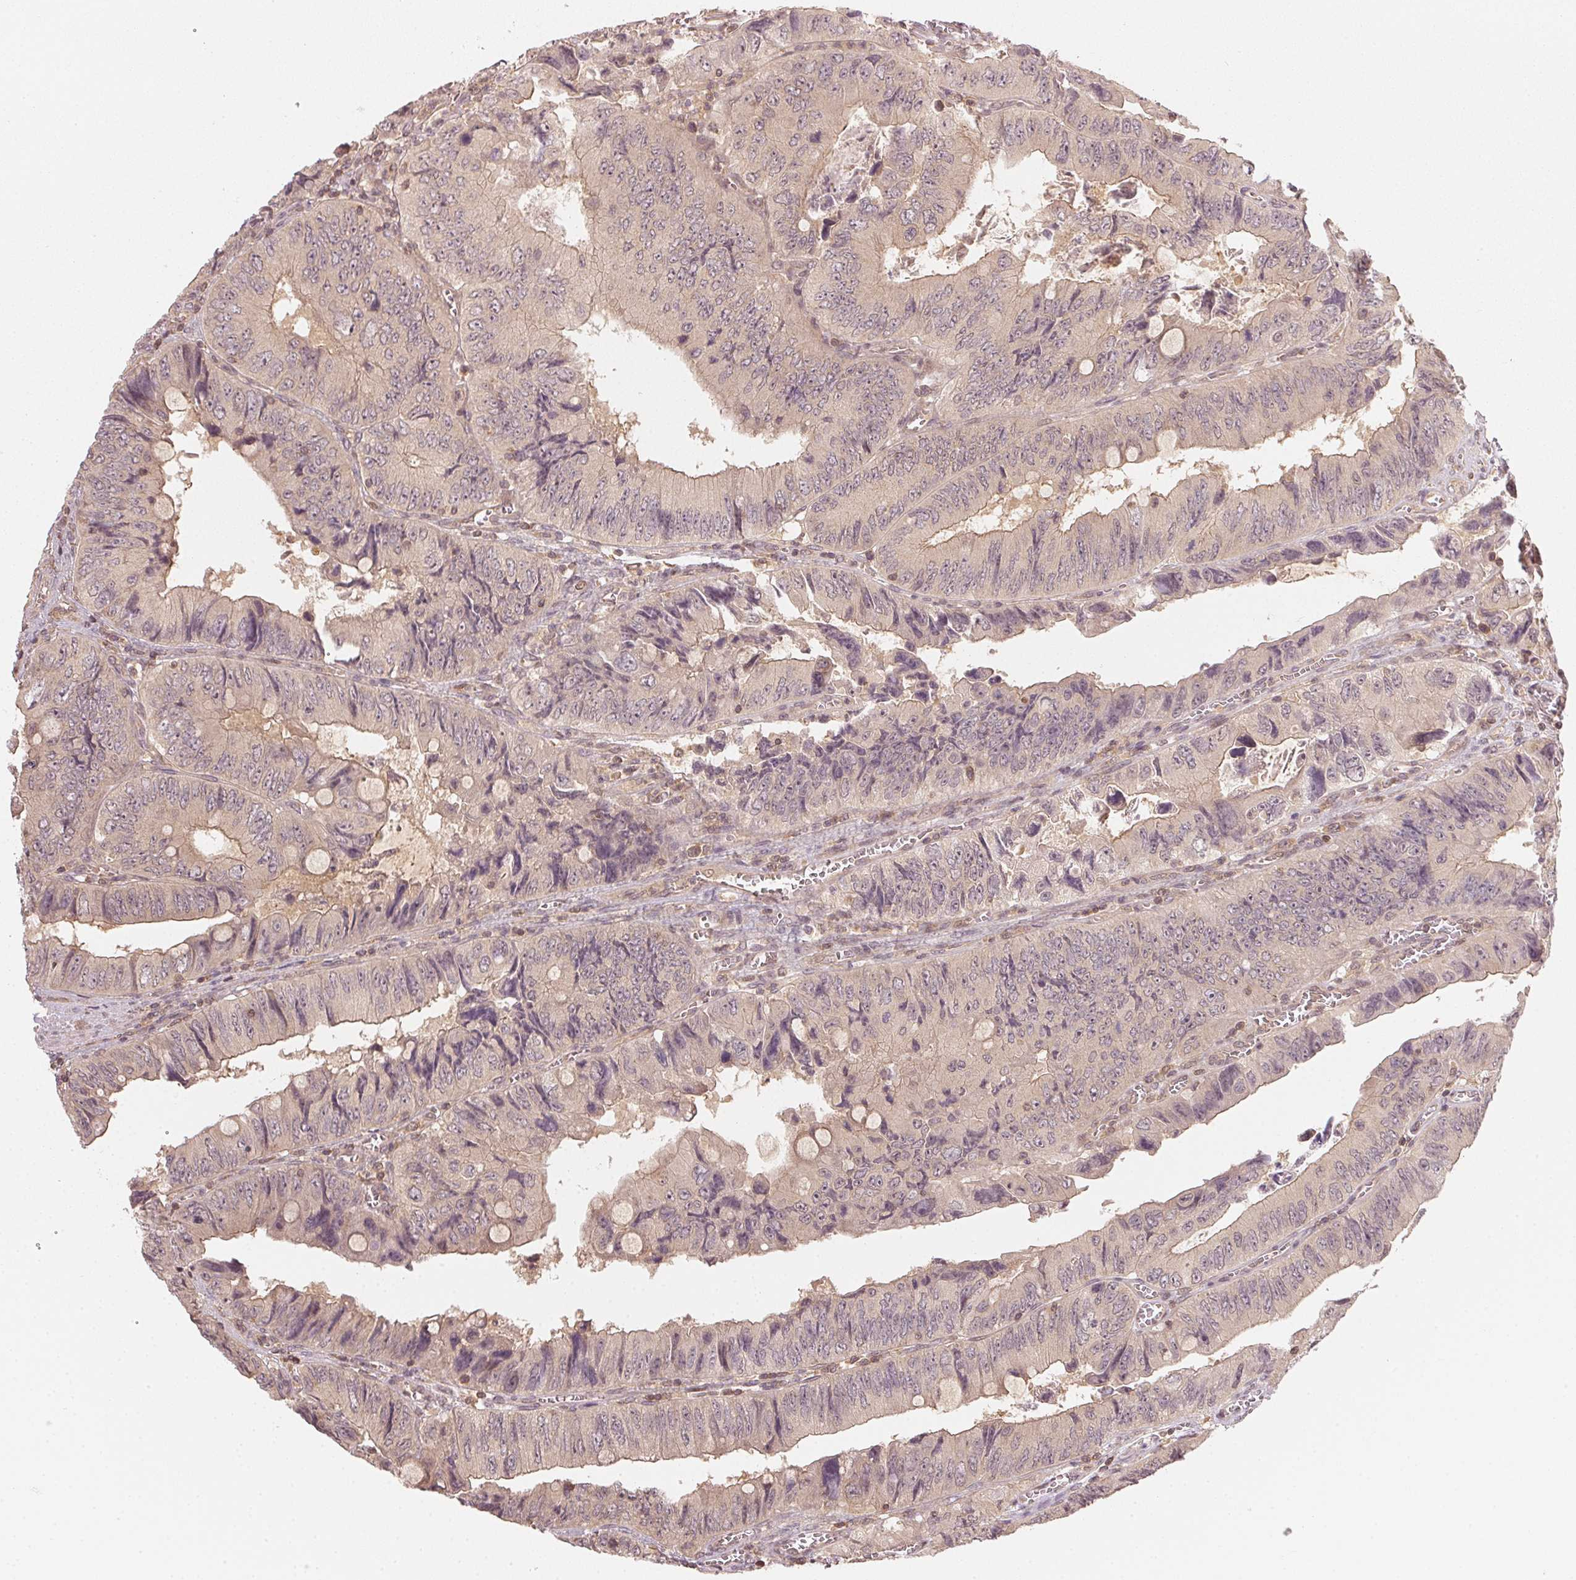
{"staining": {"intensity": "weak", "quantity": "25%-75%", "location": "cytoplasmic/membranous"}, "tissue": "colorectal cancer", "cell_type": "Tumor cells", "image_type": "cancer", "snomed": [{"axis": "morphology", "description": "Adenocarcinoma, NOS"}, {"axis": "topography", "description": "Colon"}], "caption": "Tumor cells display low levels of weak cytoplasmic/membranous staining in about 25%-75% of cells in colorectal cancer.", "gene": "UBE2L3", "patient": {"sex": "female", "age": 84}}